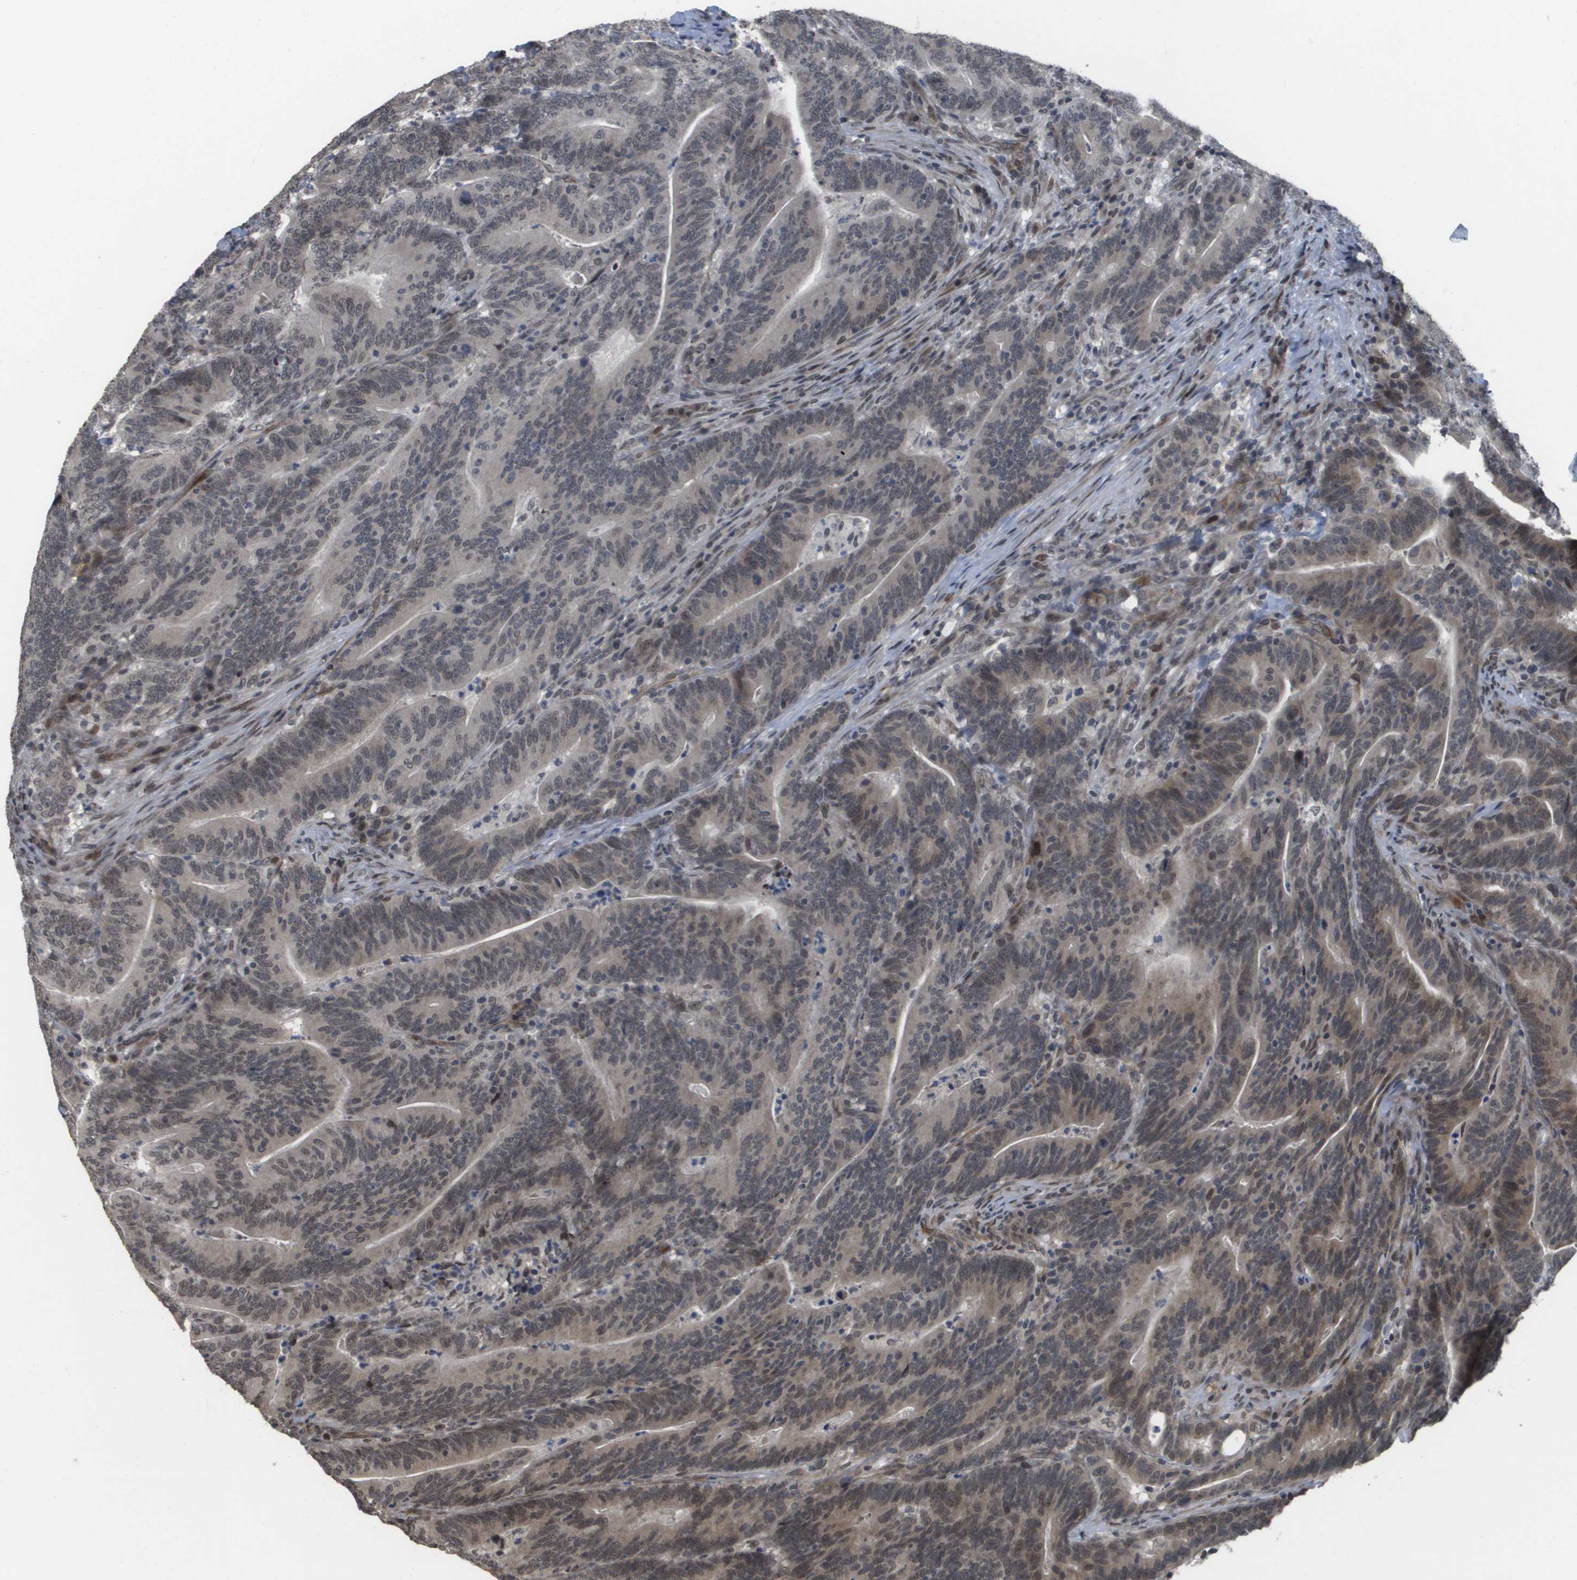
{"staining": {"intensity": "weak", "quantity": "25%-75%", "location": "cytoplasmic/membranous,nuclear"}, "tissue": "colorectal cancer", "cell_type": "Tumor cells", "image_type": "cancer", "snomed": [{"axis": "morphology", "description": "Adenocarcinoma, NOS"}, {"axis": "topography", "description": "Colon"}], "caption": "Immunohistochemical staining of colorectal adenocarcinoma displays weak cytoplasmic/membranous and nuclear protein positivity in about 25%-75% of tumor cells.", "gene": "KAT5", "patient": {"sex": "female", "age": 66}}